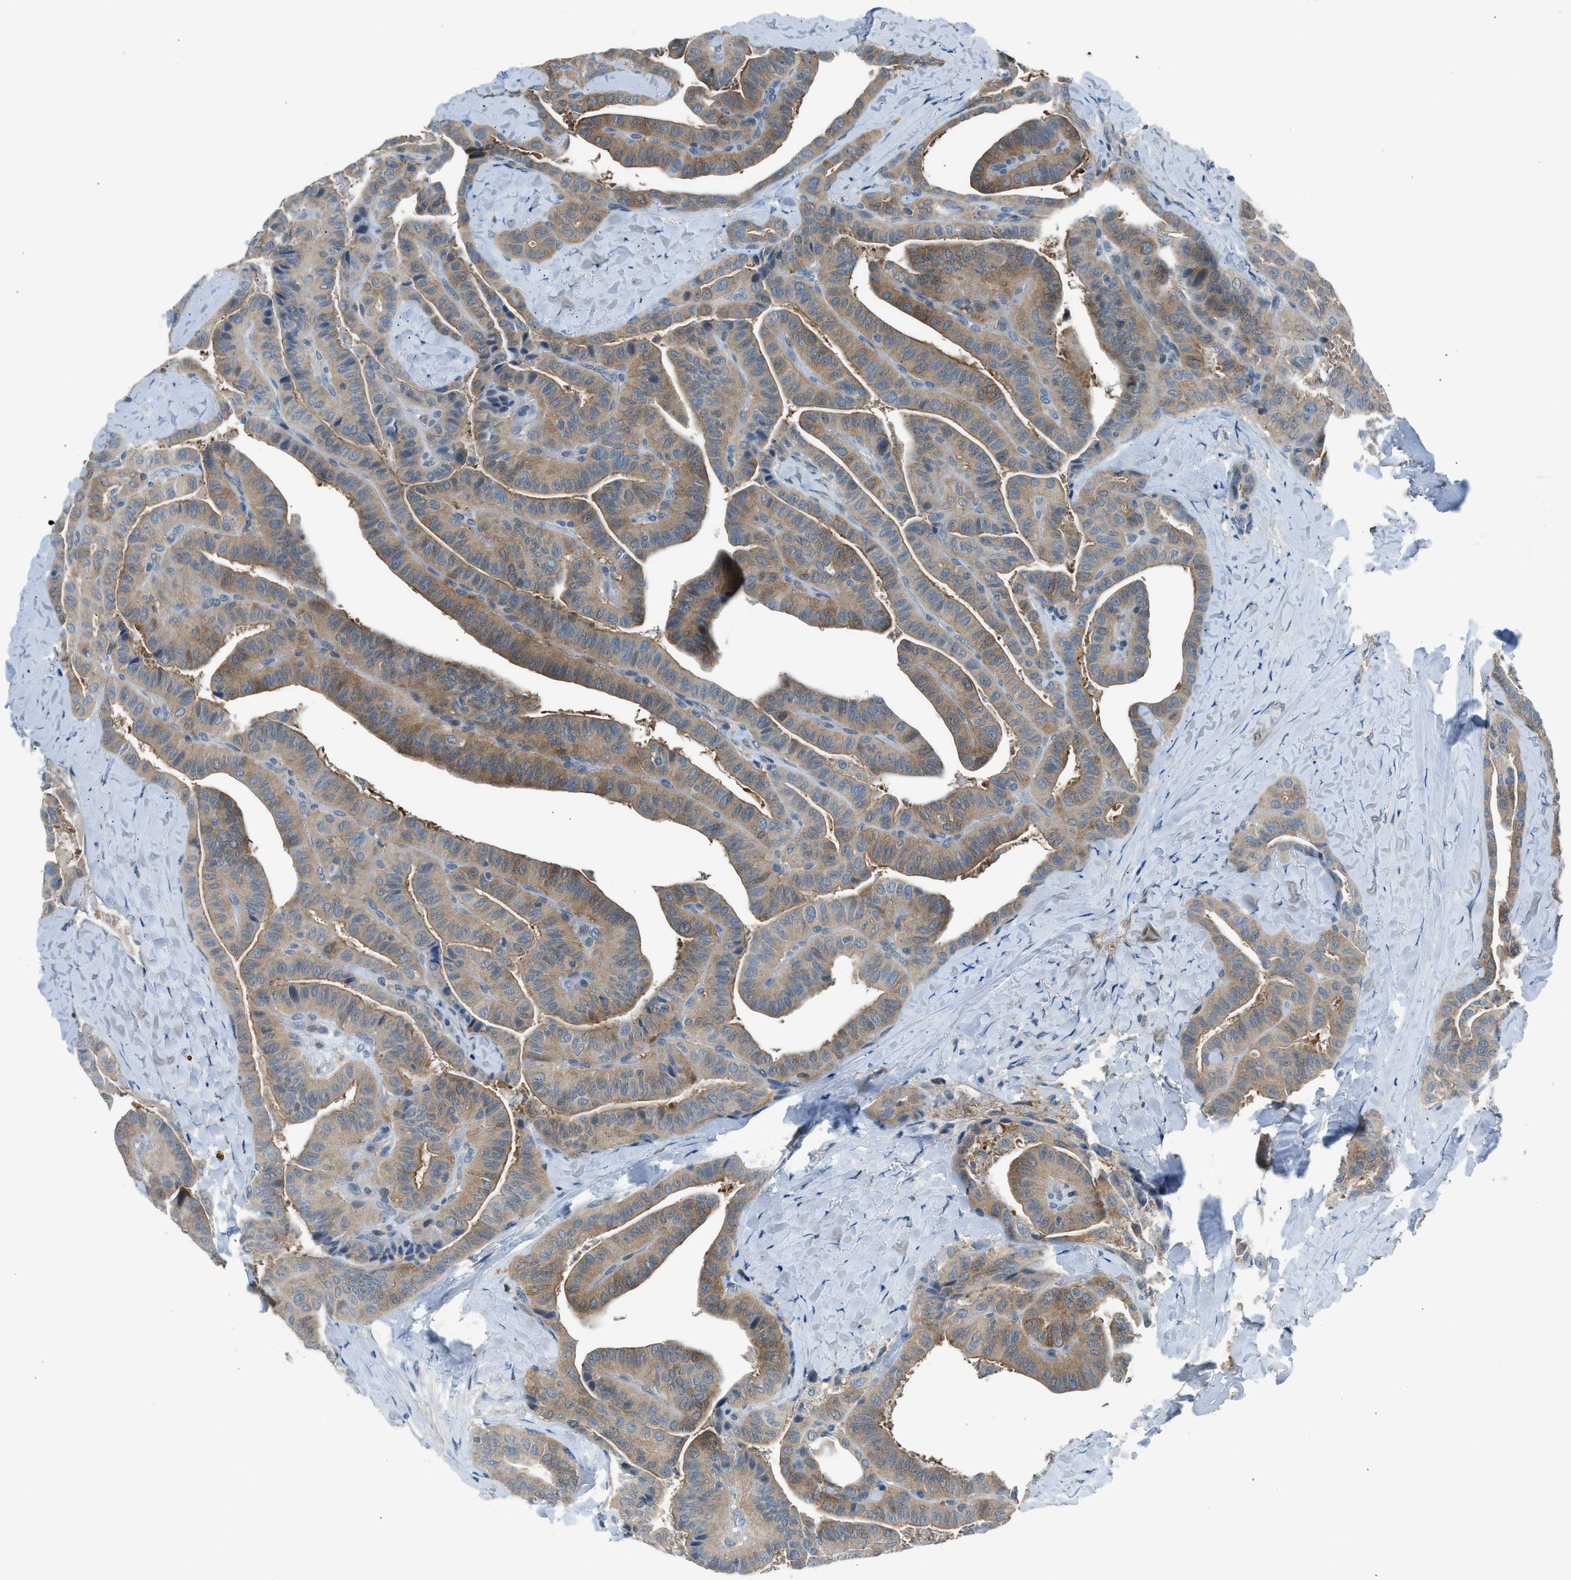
{"staining": {"intensity": "moderate", "quantity": ">75%", "location": "cytoplasmic/membranous"}, "tissue": "thyroid cancer", "cell_type": "Tumor cells", "image_type": "cancer", "snomed": [{"axis": "morphology", "description": "Papillary adenocarcinoma, NOS"}, {"axis": "topography", "description": "Thyroid gland"}], "caption": "A micrograph of thyroid cancer (papillary adenocarcinoma) stained for a protein shows moderate cytoplasmic/membranous brown staining in tumor cells.", "gene": "LMLN", "patient": {"sex": "male", "age": 77}}